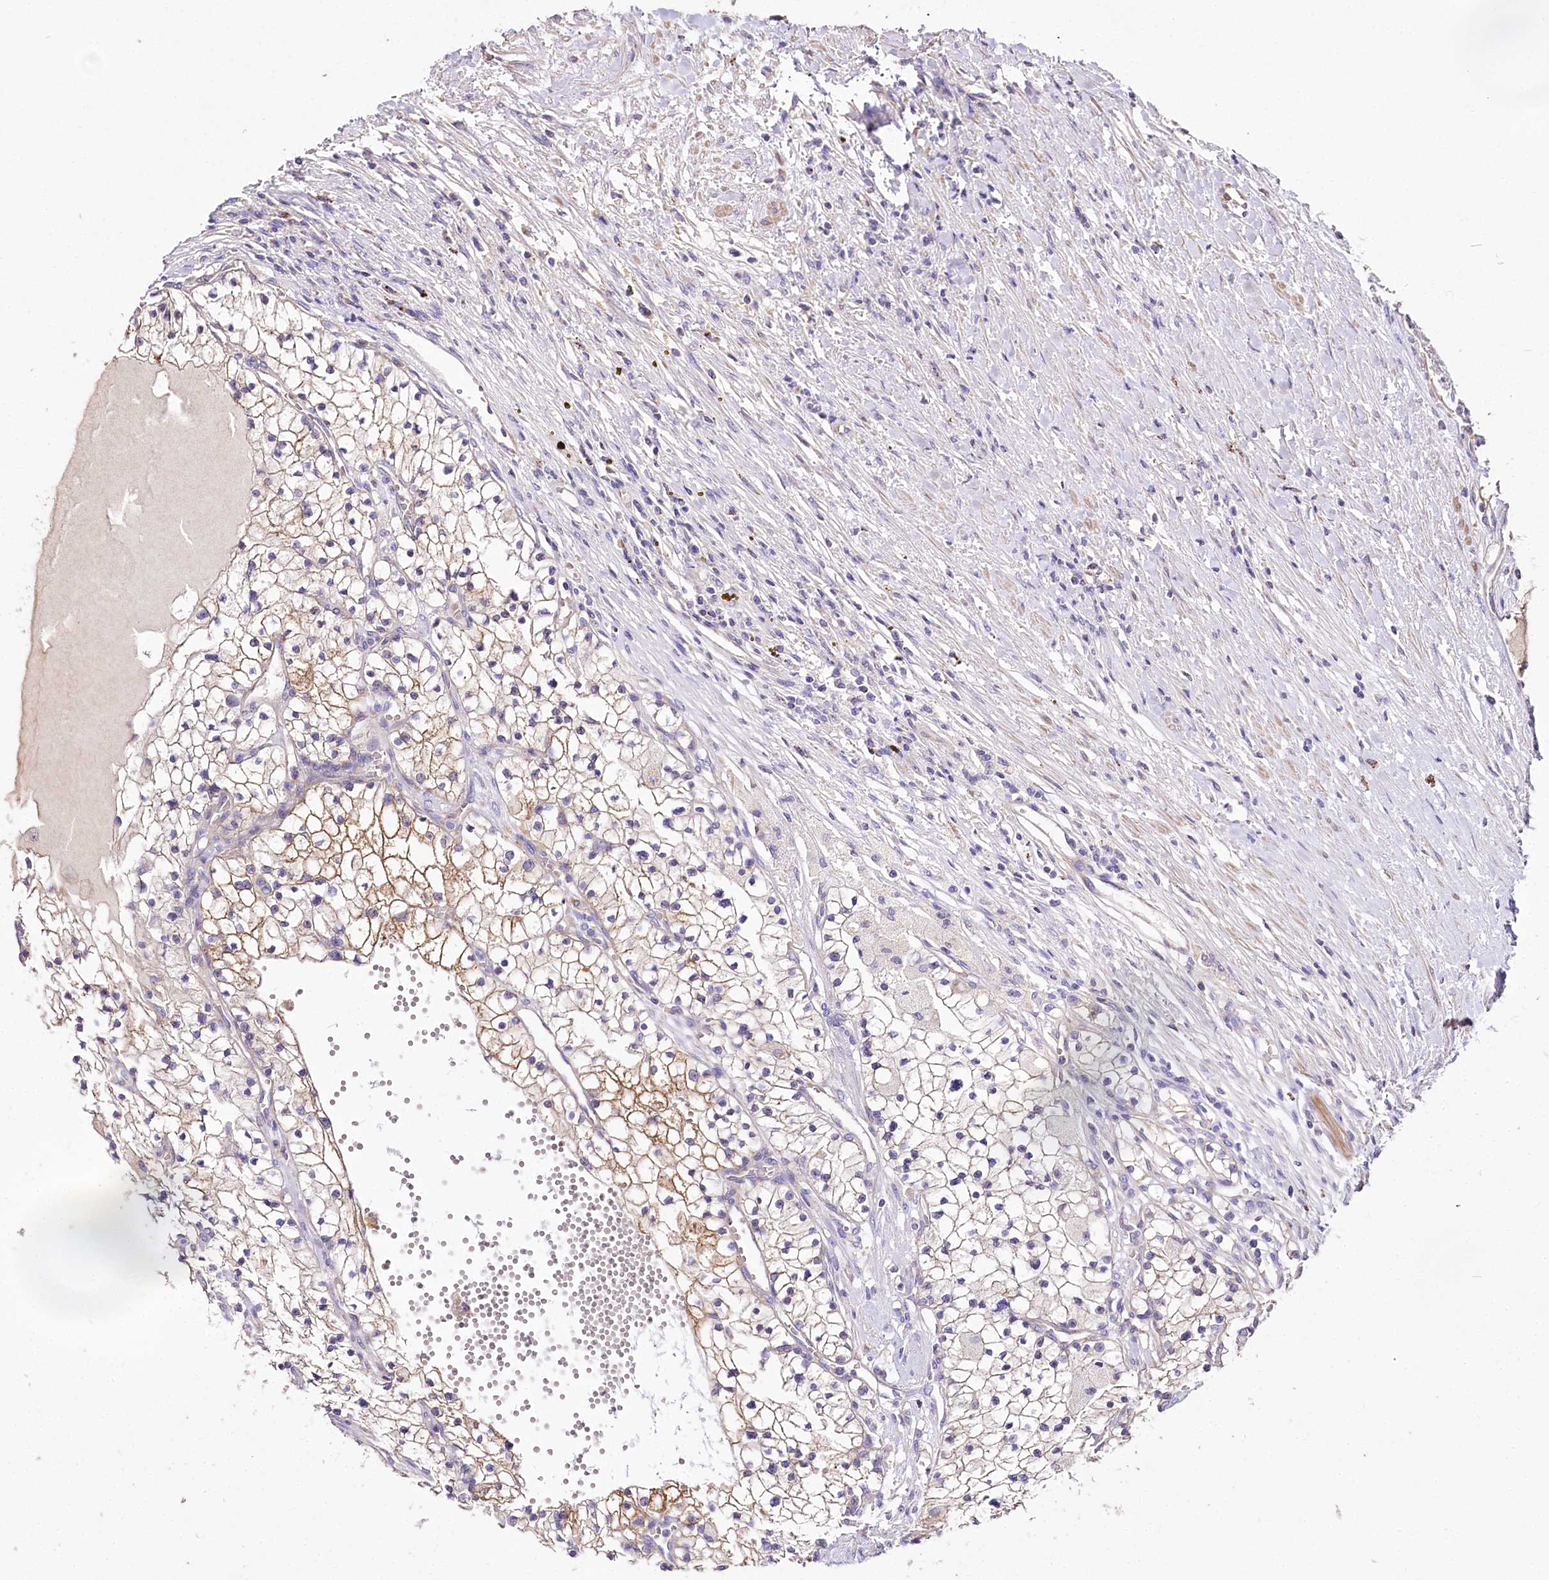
{"staining": {"intensity": "moderate", "quantity": ">75%", "location": "cytoplasmic/membranous"}, "tissue": "renal cancer", "cell_type": "Tumor cells", "image_type": "cancer", "snomed": [{"axis": "morphology", "description": "Normal tissue, NOS"}, {"axis": "morphology", "description": "Adenocarcinoma, NOS"}, {"axis": "topography", "description": "Kidney"}], "caption": "Immunohistochemical staining of renal adenocarcinoma exhibits medium levels of moderate cytoplasmic/membranous staining in approximately >75% of tumor cells.", "gene": "PTER", "patient": {"sex": "male", "age": 68}}